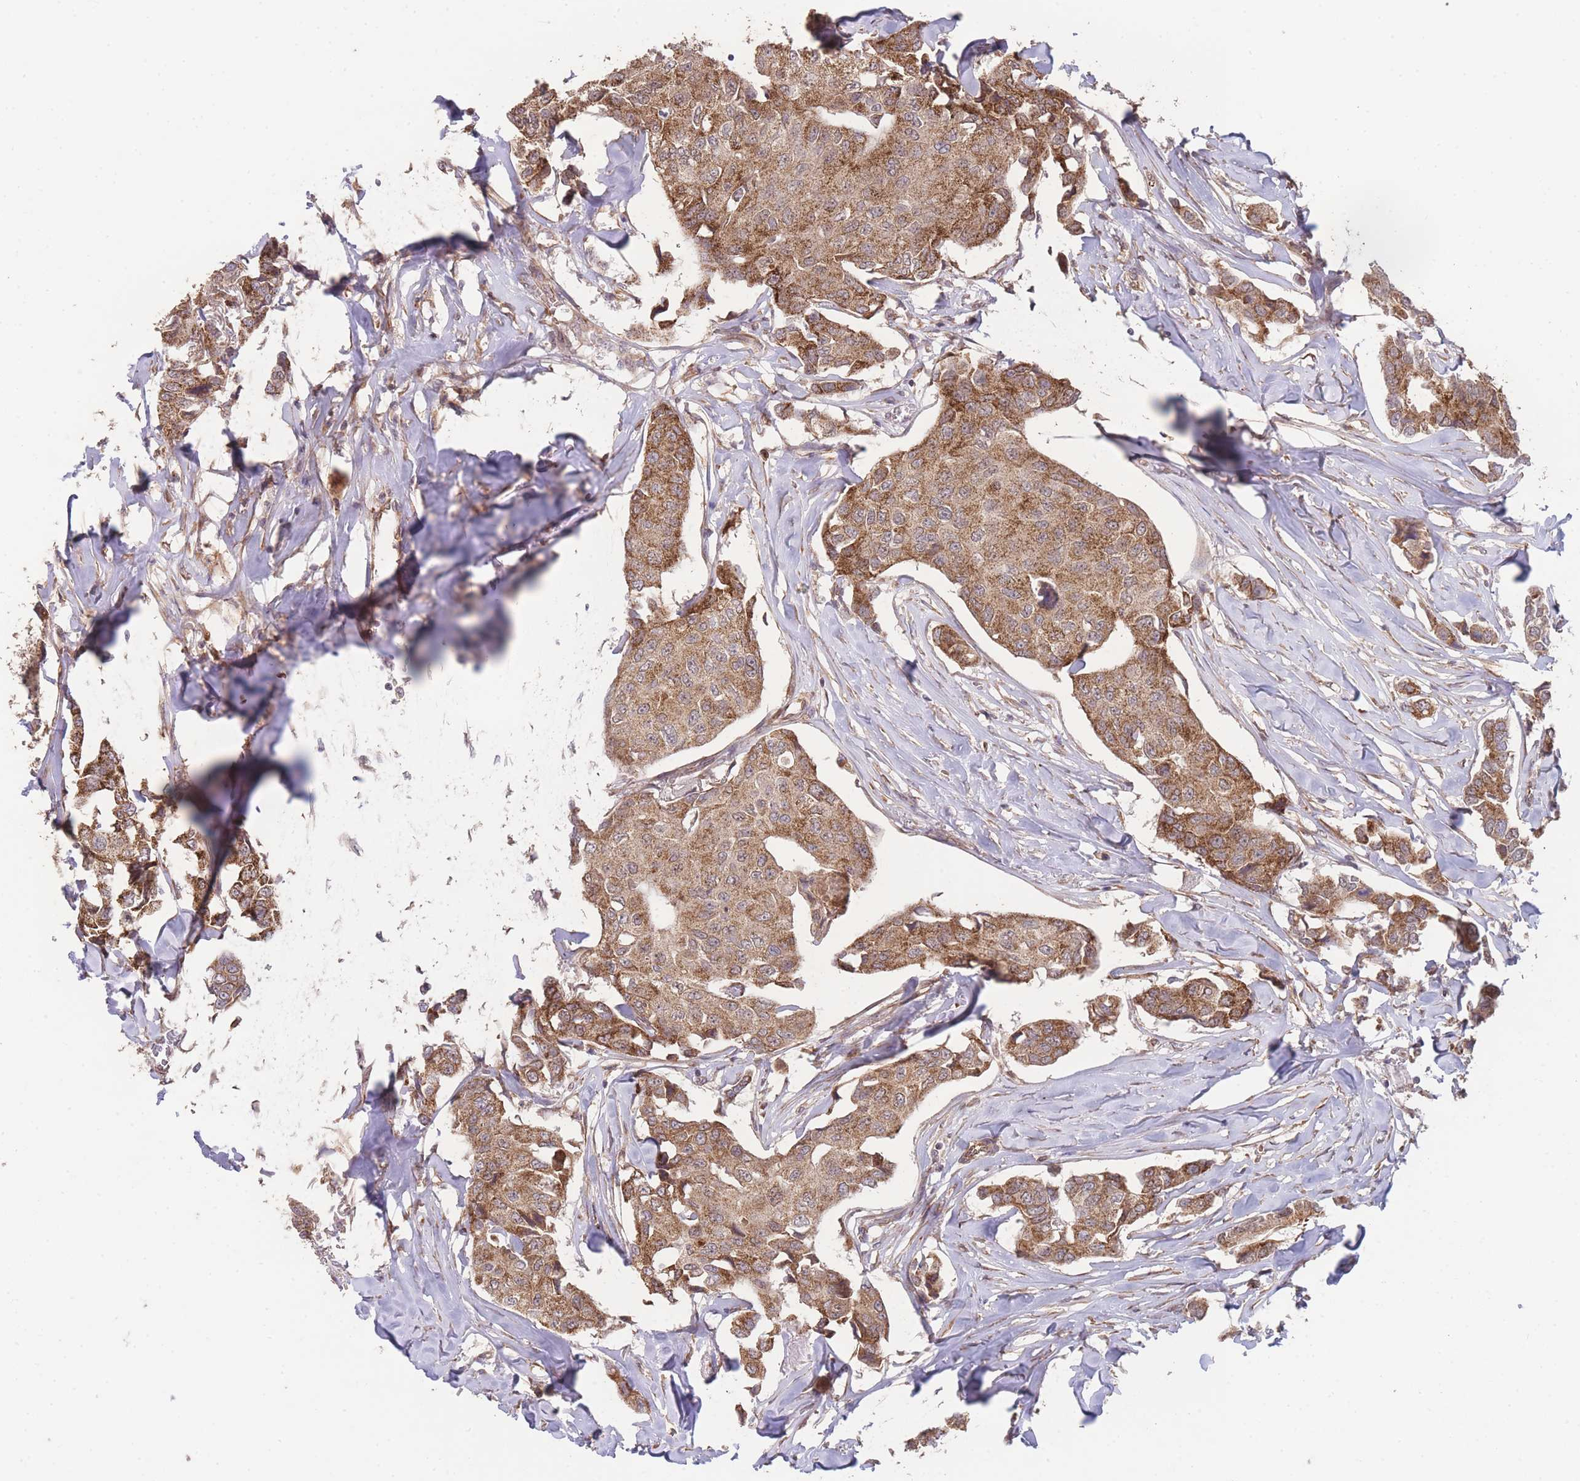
{"staining": {"intensity": "moderate", "quantity": ">75%", "location": "cytoplasmic/membranous"}, "tissue": "breast cancer", "cell_type": "Tumor cells", "image_type": "cancer", "snomed": [{"axis": "morphology", "description": "Duct carcinoma"}, {"axis": "topography", "description": "Breast"}], "caption": "Immunohistochemical staining of invasive ductal carcinoma (breast) reveals medium levels of moderate cytoplasmic/membranous positivity in approximately >75% of tumor cells.", "gene": "PXMP4", "patient": {"sex": "female", "age": 80}}